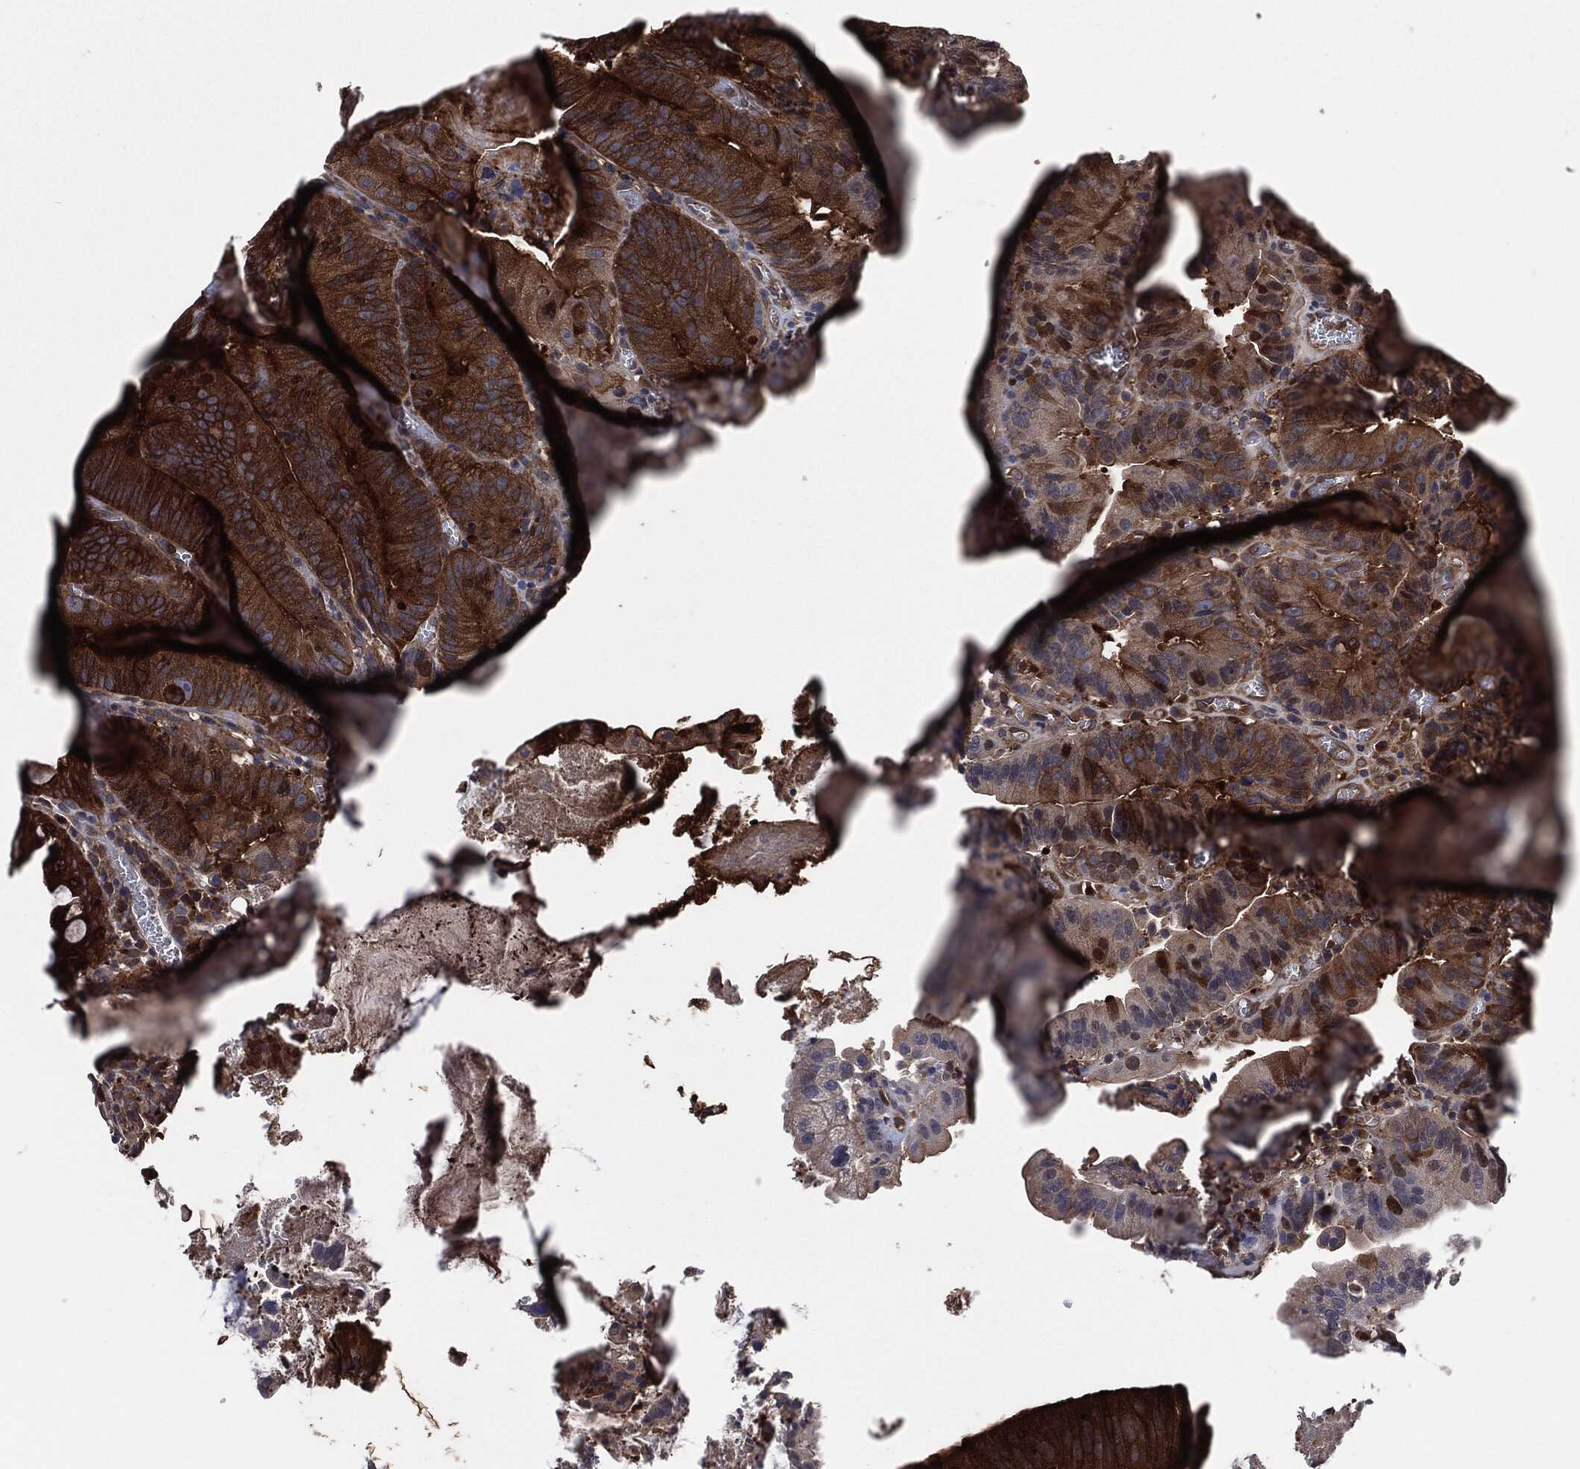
{"staining": {"intensity": "strong", "quantity": ">75%", "location": "cytoplasmic/membranous"}, "tissue": "colorectal cancer", "cell_type": "Tumor cells", "image_type": "cancer", "snomed": [{"axis": "morphology", "description": "Adenocarcinoma, NOS"}, {"axis": "topography", "description": "Colon"}], "caption": "Protein expression by IHC exhibits strong cytoplasmic/membranous expression in approximately >75% of tumor cells in colorectal cancer.", "gene": "XPNPEP1", "patient": {"sex": "female", "age": 86}}